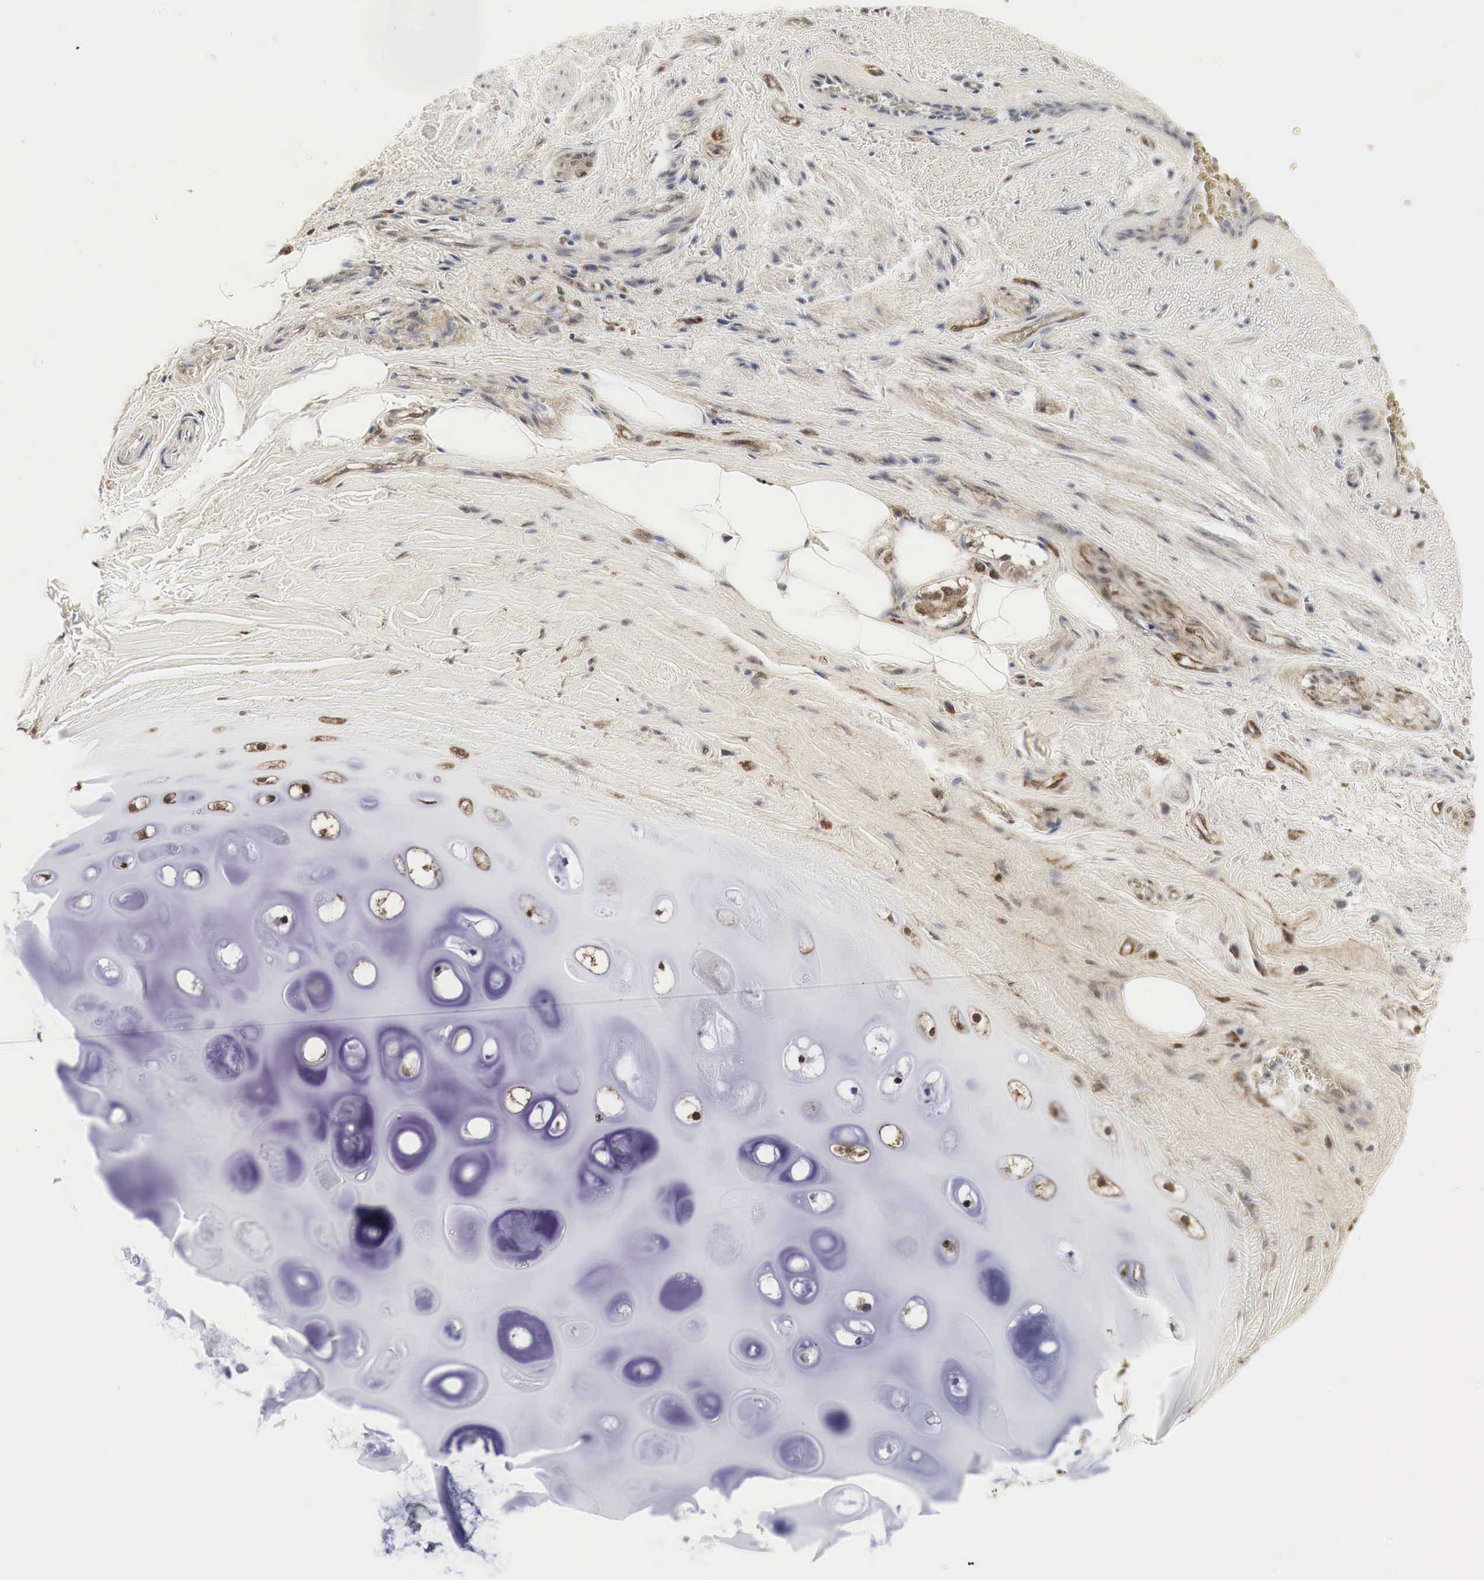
{"staining": {"intensity": "weak", "quantity": "25%-75%", "location": "cytoplasmic/membranous"}, "tissue": "bronchus", "cell_type": "Respiratory epithelial cells", "image_type": "normal", "snomed": [{"axis": "morphology", "description": "Normal tissue, NOS"}, {"axis": "topography", "description": "Cartilage tissue"}, {"axis": "topography", "description": "Lung"}], "caption": "Normal bronchus displays weak cytoplasmic/membranous staining in approximately 25%-75% of respiratory epithelial cells (DAB IHC with brightfield microscopy, high magnification)..", "gene": "SPIN1", "patient": {"sex": "male", "age": 65}}